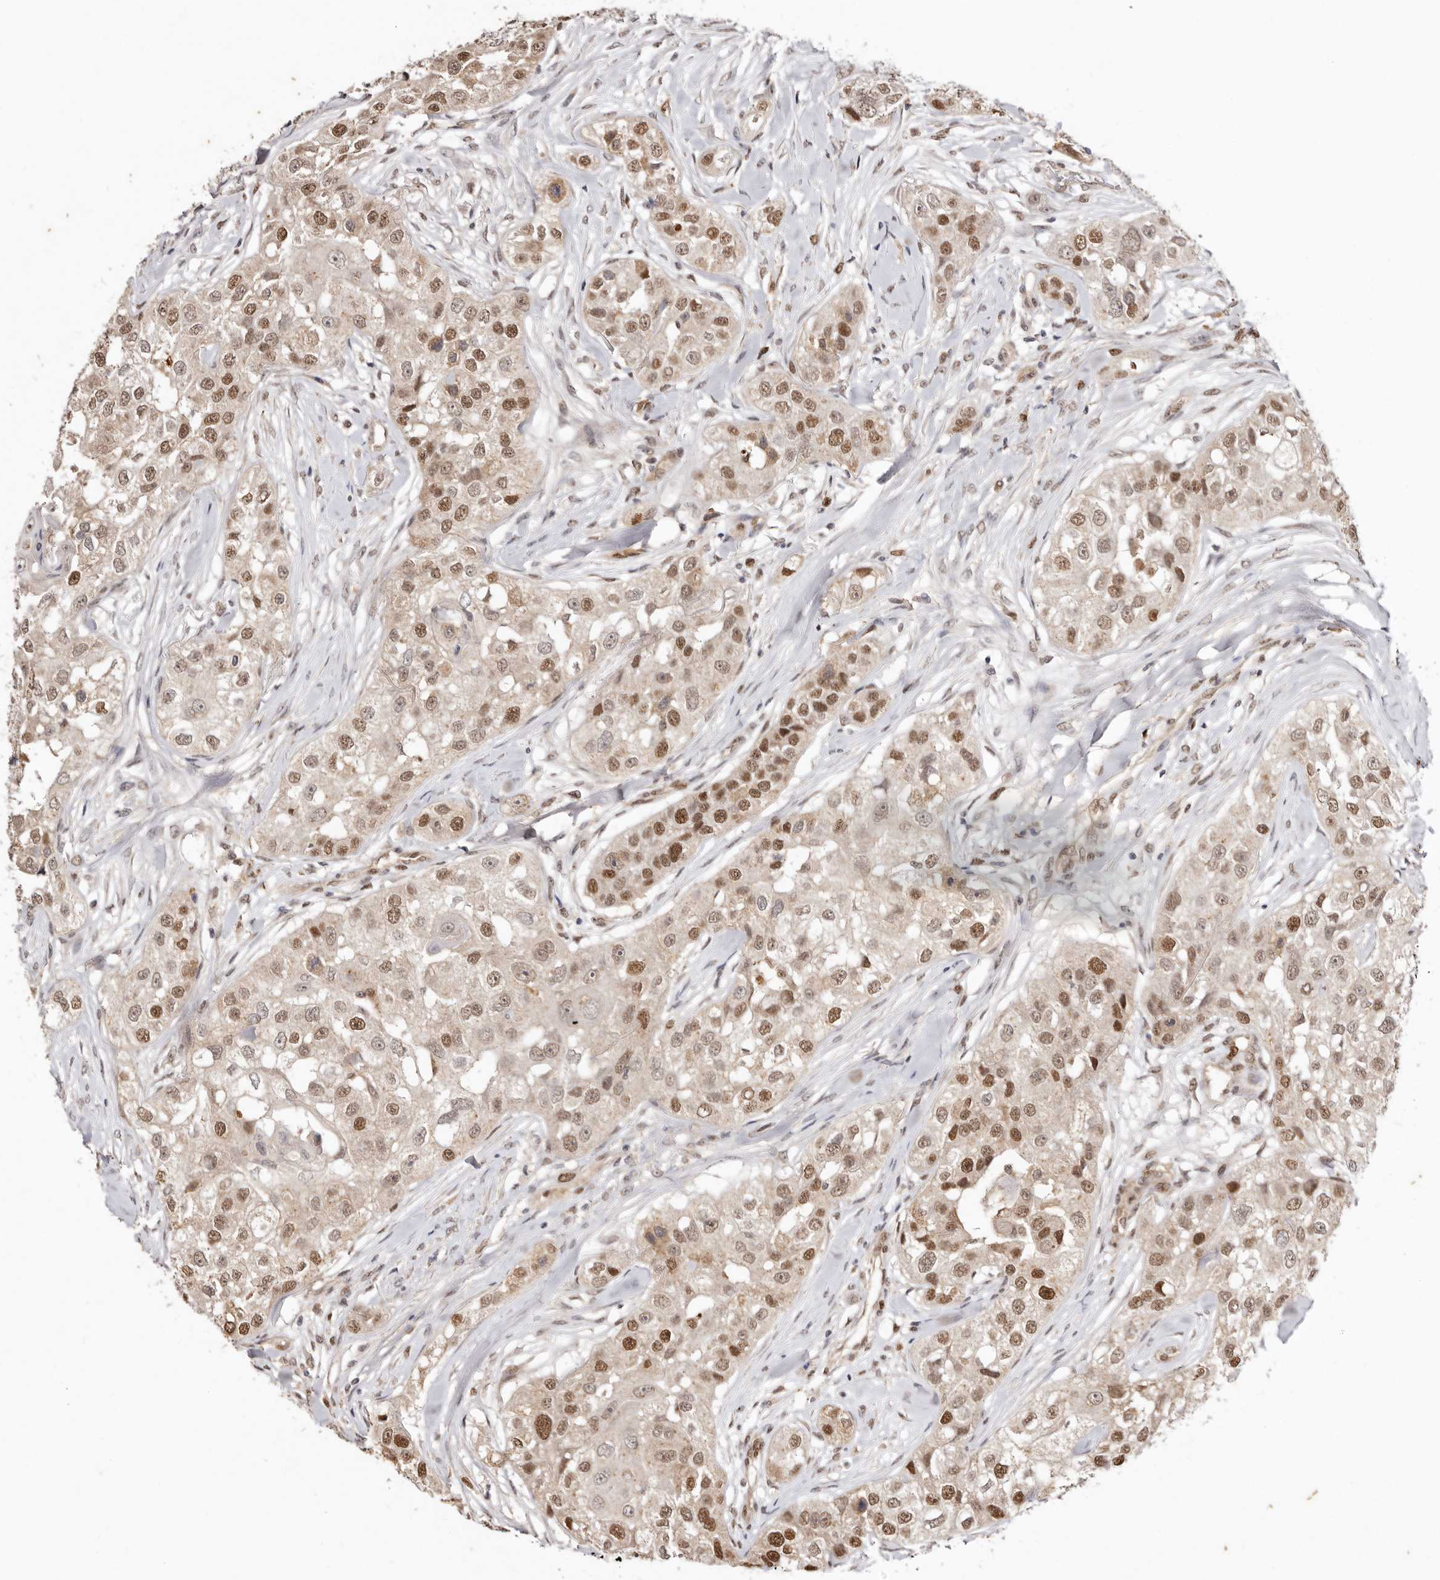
{"staining": {"intensity": "strong", "quantity": ">75%", "location": "nuclear"}, "tissue": "head and neck cancer", "cell_type": "Tumor cells", "image_type": "cancer", "snomed": [{"axis": "morphology", "description": "Normal tissue, NOS"}, {"axis": "morphology", "description": "Squamous cell carcinoma, NOS"}, {"axis": "topography", "description": "Skeletal muscle"}, {"axis": "topography", "description": "Head-Neck"}], "caption": "Approximately >75% of tumor cells in human head and neck cancer (squamous cell carcinoma) show strong nuclear protein expression as visualized by brown immunohistochemical staining.", "gene": "NOTCH1", "patient": {"sex": "male", "age": 51}}